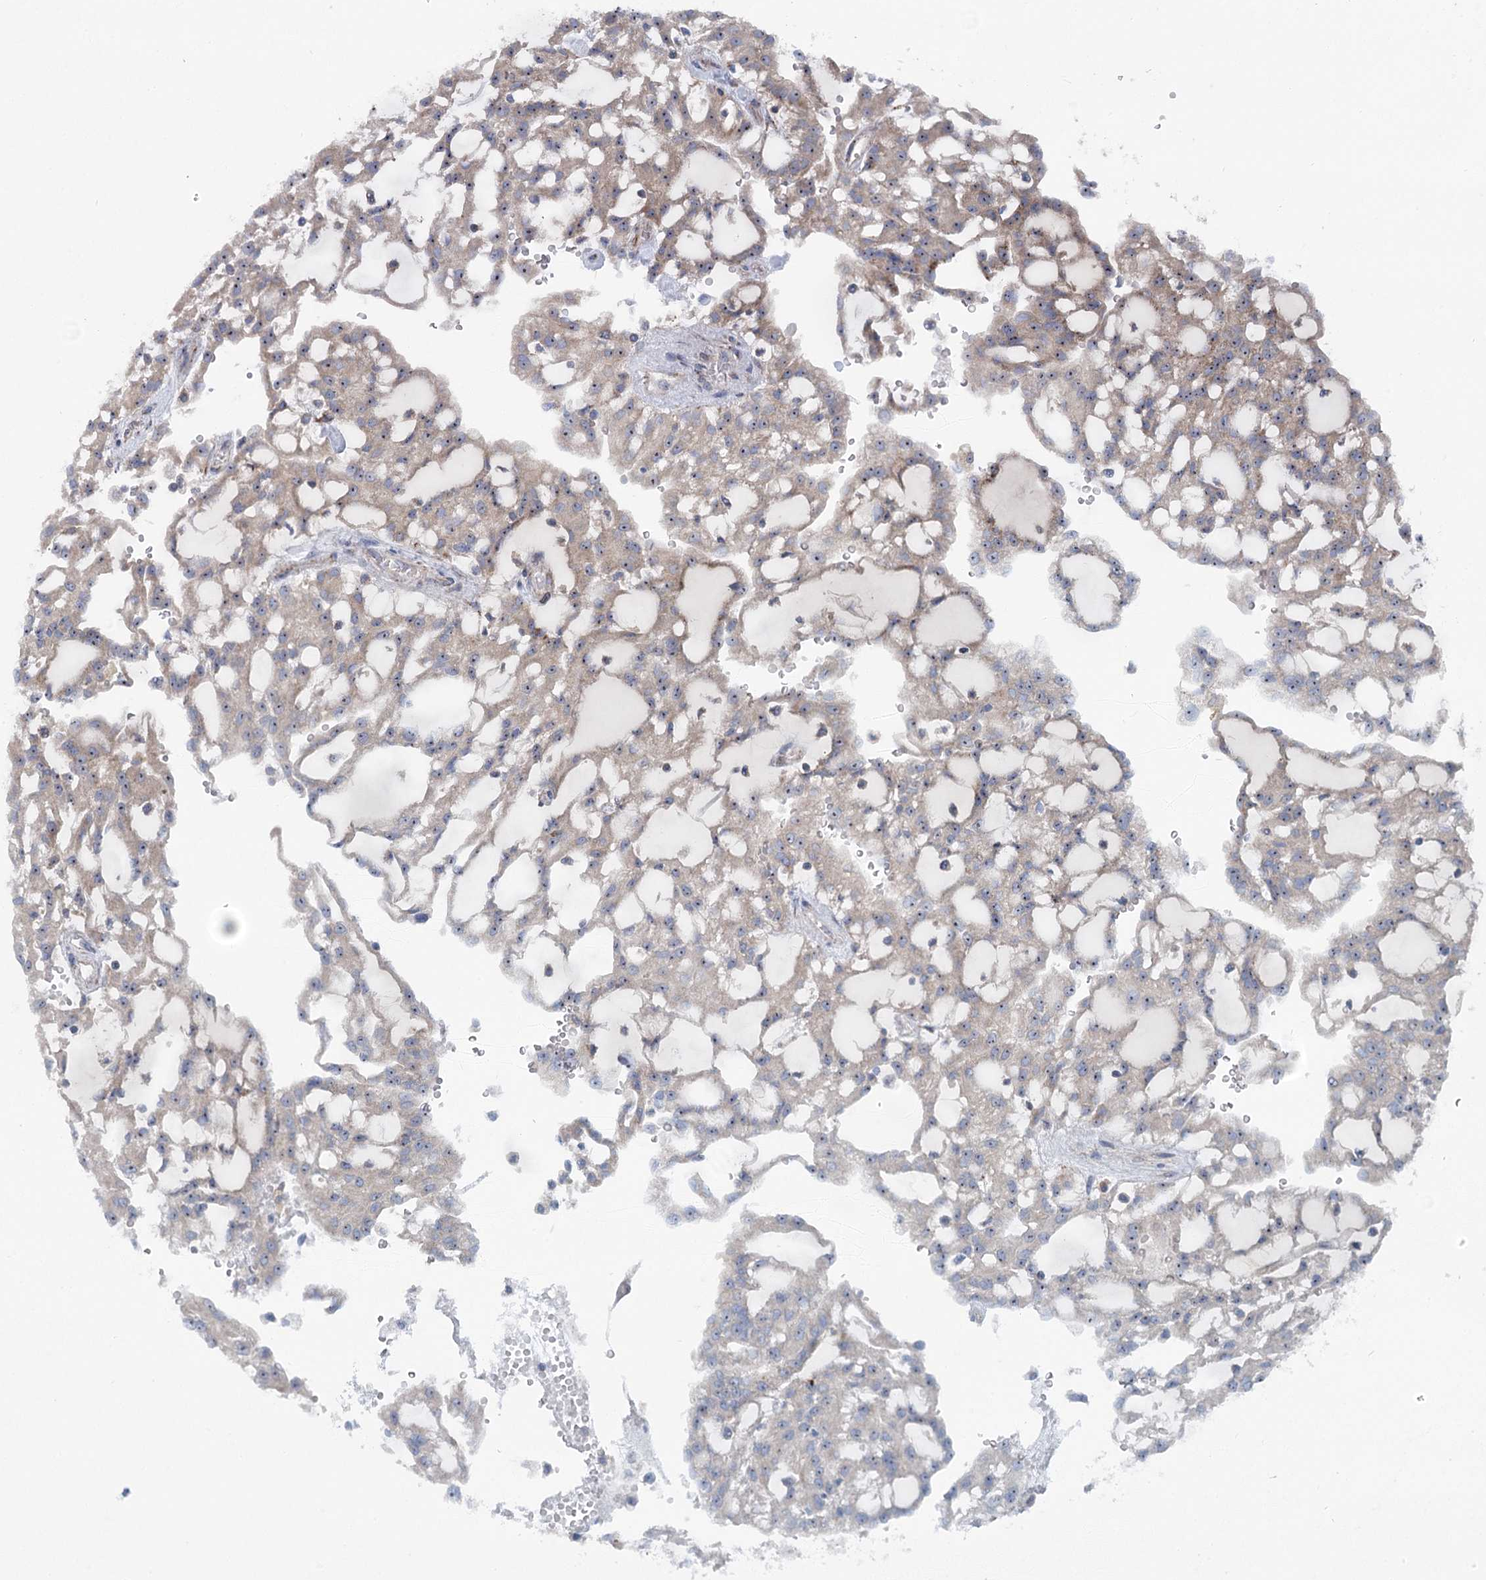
{"staining": {"intensity": "weak", "quantity": "<25%", "location": "cytoplasmic/membranous"}, "tissue": "renal cancer", "cell_type": "Tumor cells", "image_type": "cancer", "snomed": [{"axis": "morphology", "description": "Adenocarcinoma, NOS"}, {"axis": "topography", "description": "Kidney"}], "caption": "An immunohistochemistry histopathology image of renal cancer is shown. There is no staining in tumor cells of renal cancer.", "gene": "MARK2", "patient": {"sex": "male", "age": 63}}